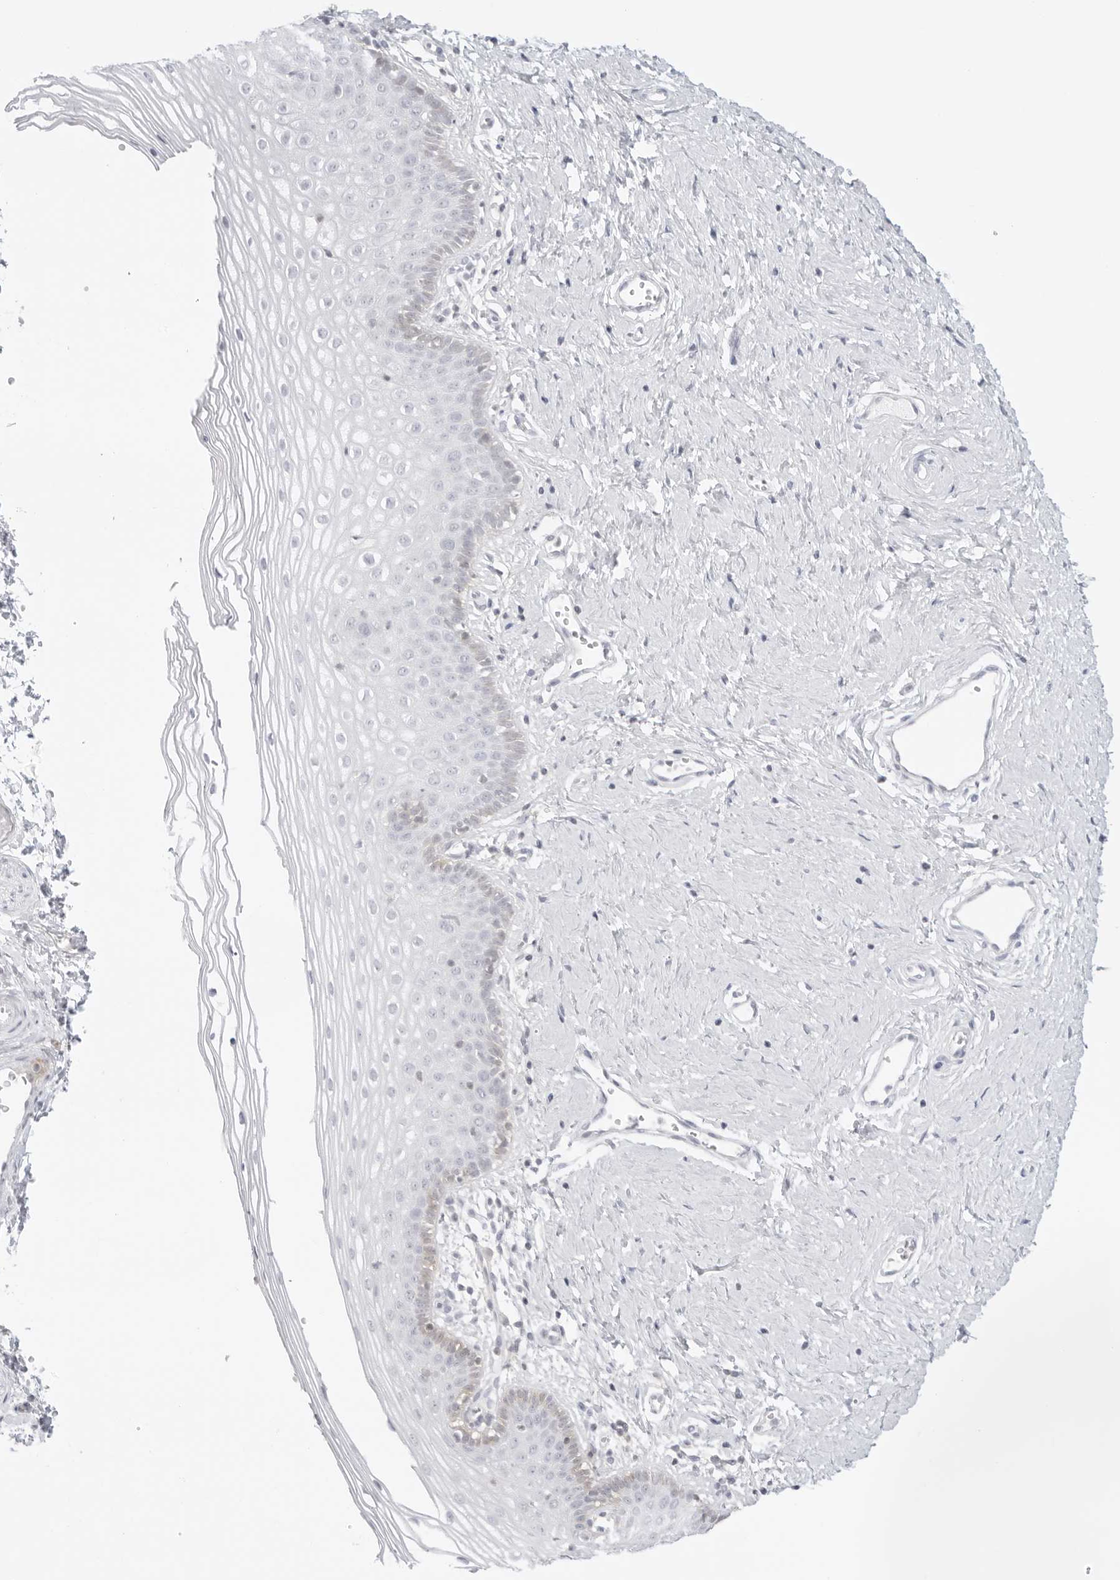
{"staining": {"intensity": "weak", "quantity": "<25%", "location": "cytoplasmic/membranous"}, "tissue": "vagina", "cell_type": "Squamous epithelial cells", "image_type": "normal", "snomed": [{"axis": "morphology", "description": "Normal tissue, NOS"}, {"axis": "topography", "description": "Vagina"}], "caption": "This is a micrograph of immunohistochemistry staining of benign vagina, which shows no expression in squamous epithelial cells. (Immunohistochemistry (ihc), brightfield microscopy, high magnification).", "gene": "TNFRSF14", "patient": {"sex": "female", "age": 32}}